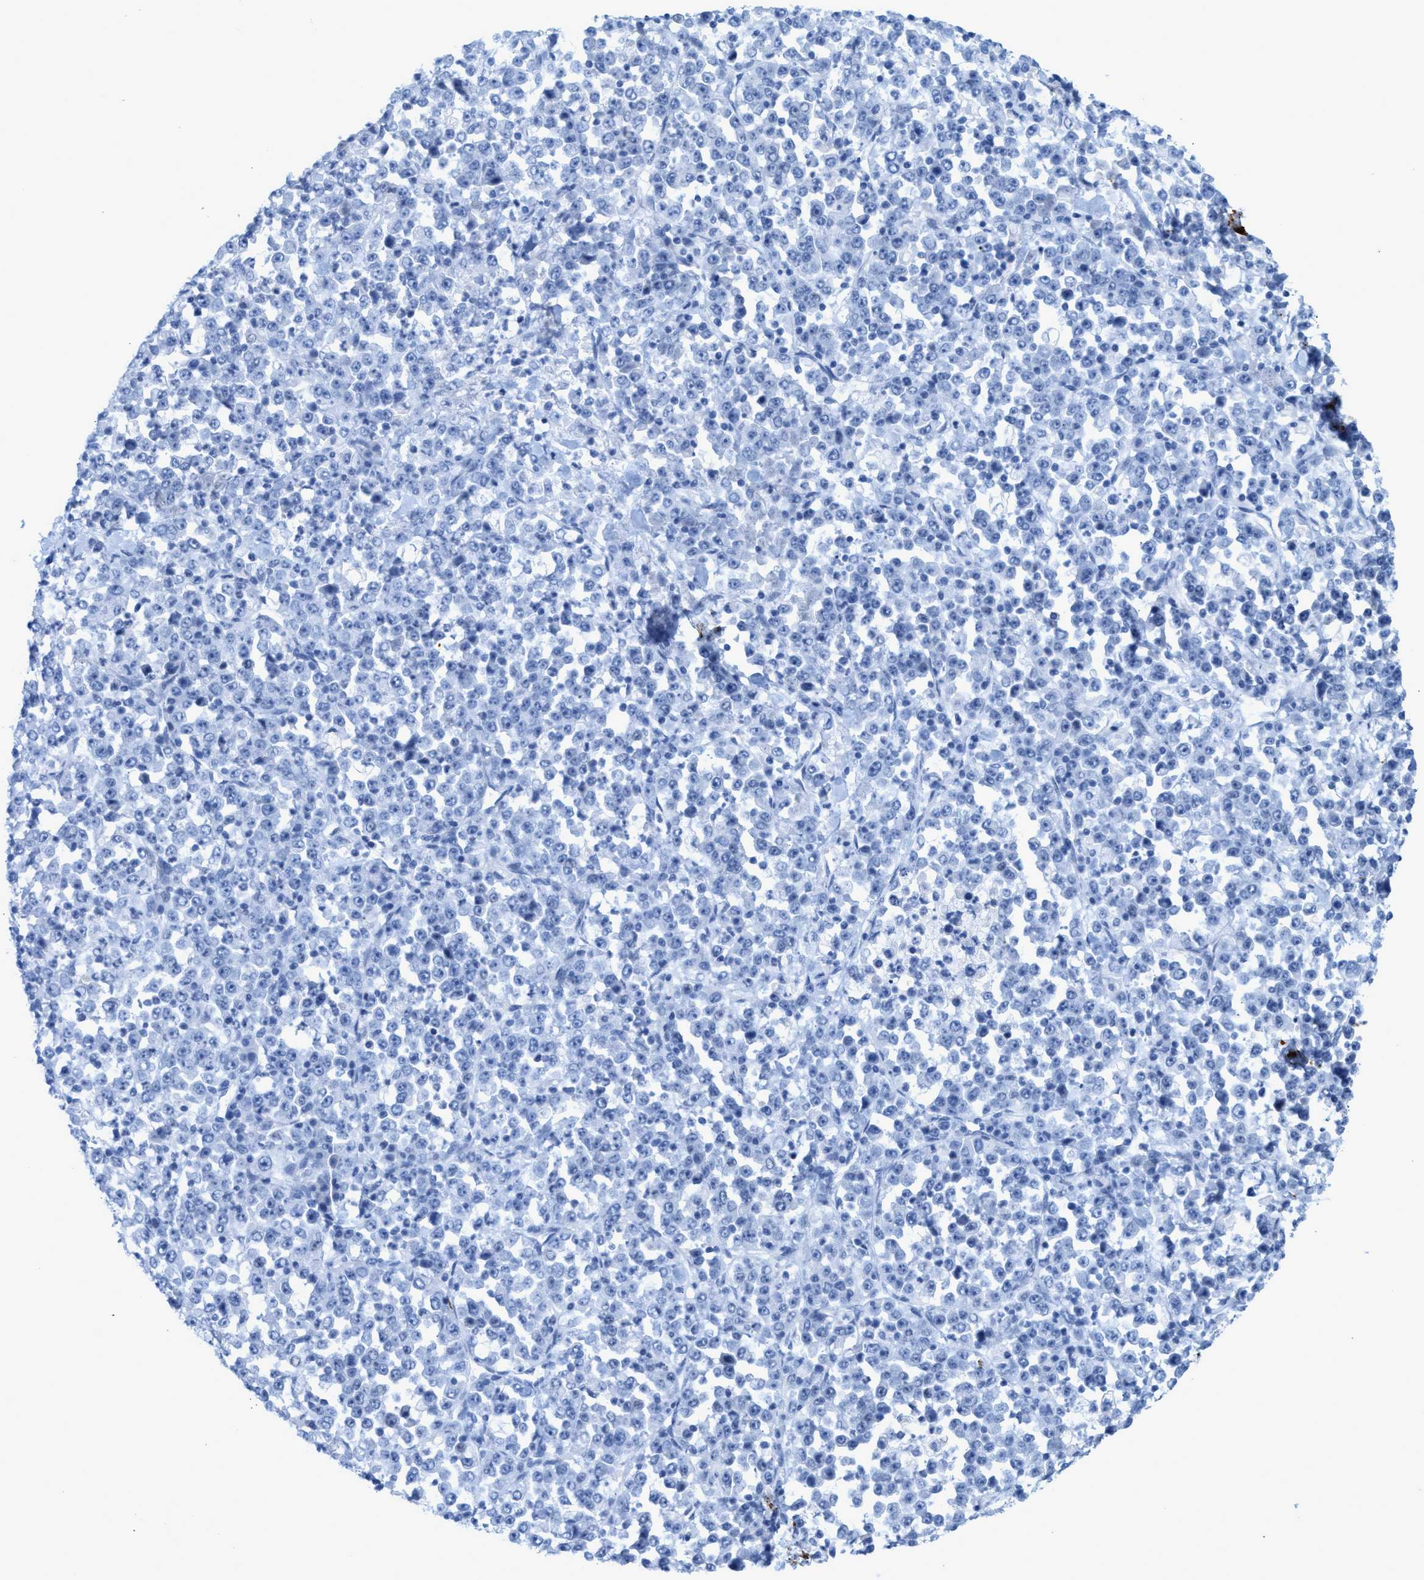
{"staining": {"intensity": "negative", "quantity": "none", "location": "none"}, "tissue": "stomach cancer", "cell_type": "Tumor cells", "image_type": "cancer", "snomed": [{"axis": "morphology", "description": "Normal tissue, NOS"}, {"axis": "morphology", "description": "Adenocarcinoma, NOS"}, {"axis": "topography", "description": "Stomach, upper"}, {"axis": "topography", "description": "Stomach"}], "caption": "The histopathology image exhibits no significant expression in tumor cells of stomach cancer.", "gene": "TAGLN", "patient": {"sex": "male", "age": 59}}